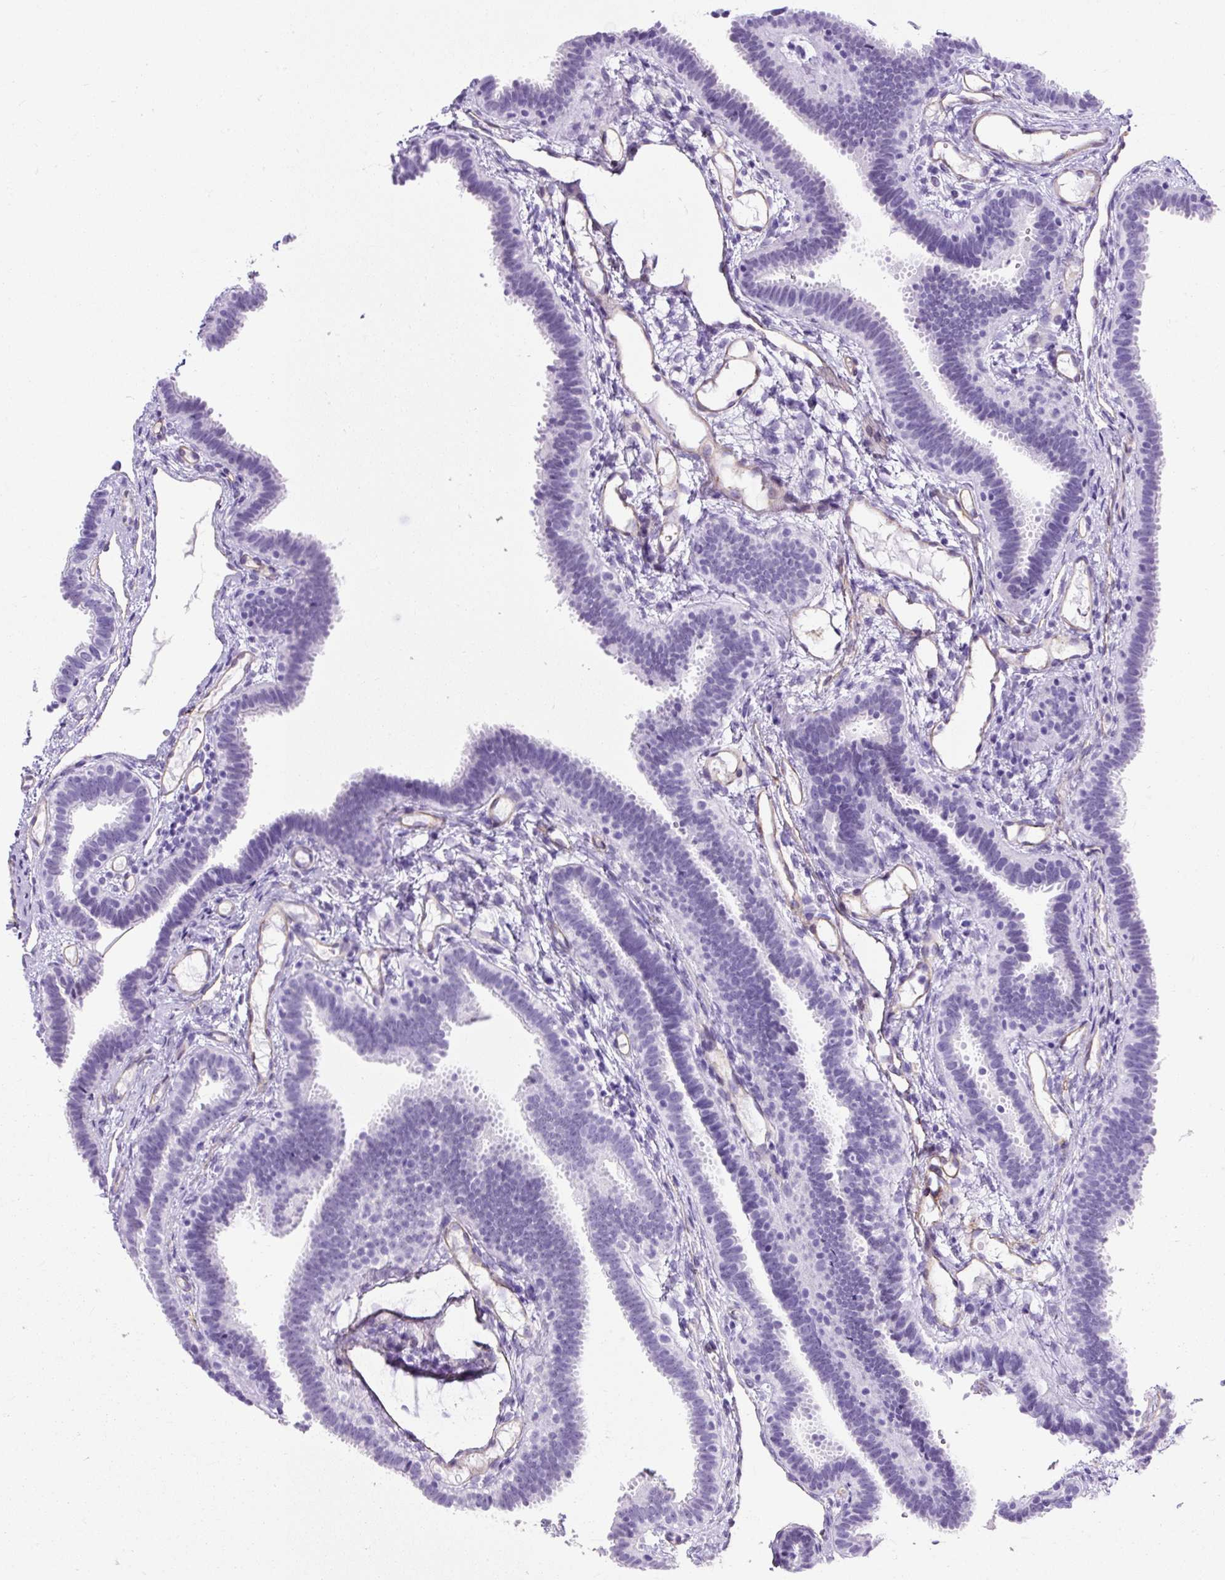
{"staining": {"intensity": "negative", "quantity": "none", "location": "none"}, "tissue": "fallopian tube", "cell_type": "Glandular cells", "image_type": "normal", "snomed": [{"axis": "morphology", "description": "Normal tissue, NOS"}, {"axis": "topography", "description": "Fallopian tube"}], "caption": "High power microscopy micrograph of an IHC image of benign fallopian tube, revealing no significant expression in glandular cells. (DAB (3,3'-diaminobenzidine) immunohistochemistry (IHC) with hematoxylin counter stain).", "gene": "KRT12", "patient": {"sex": "female", "age": 37}}